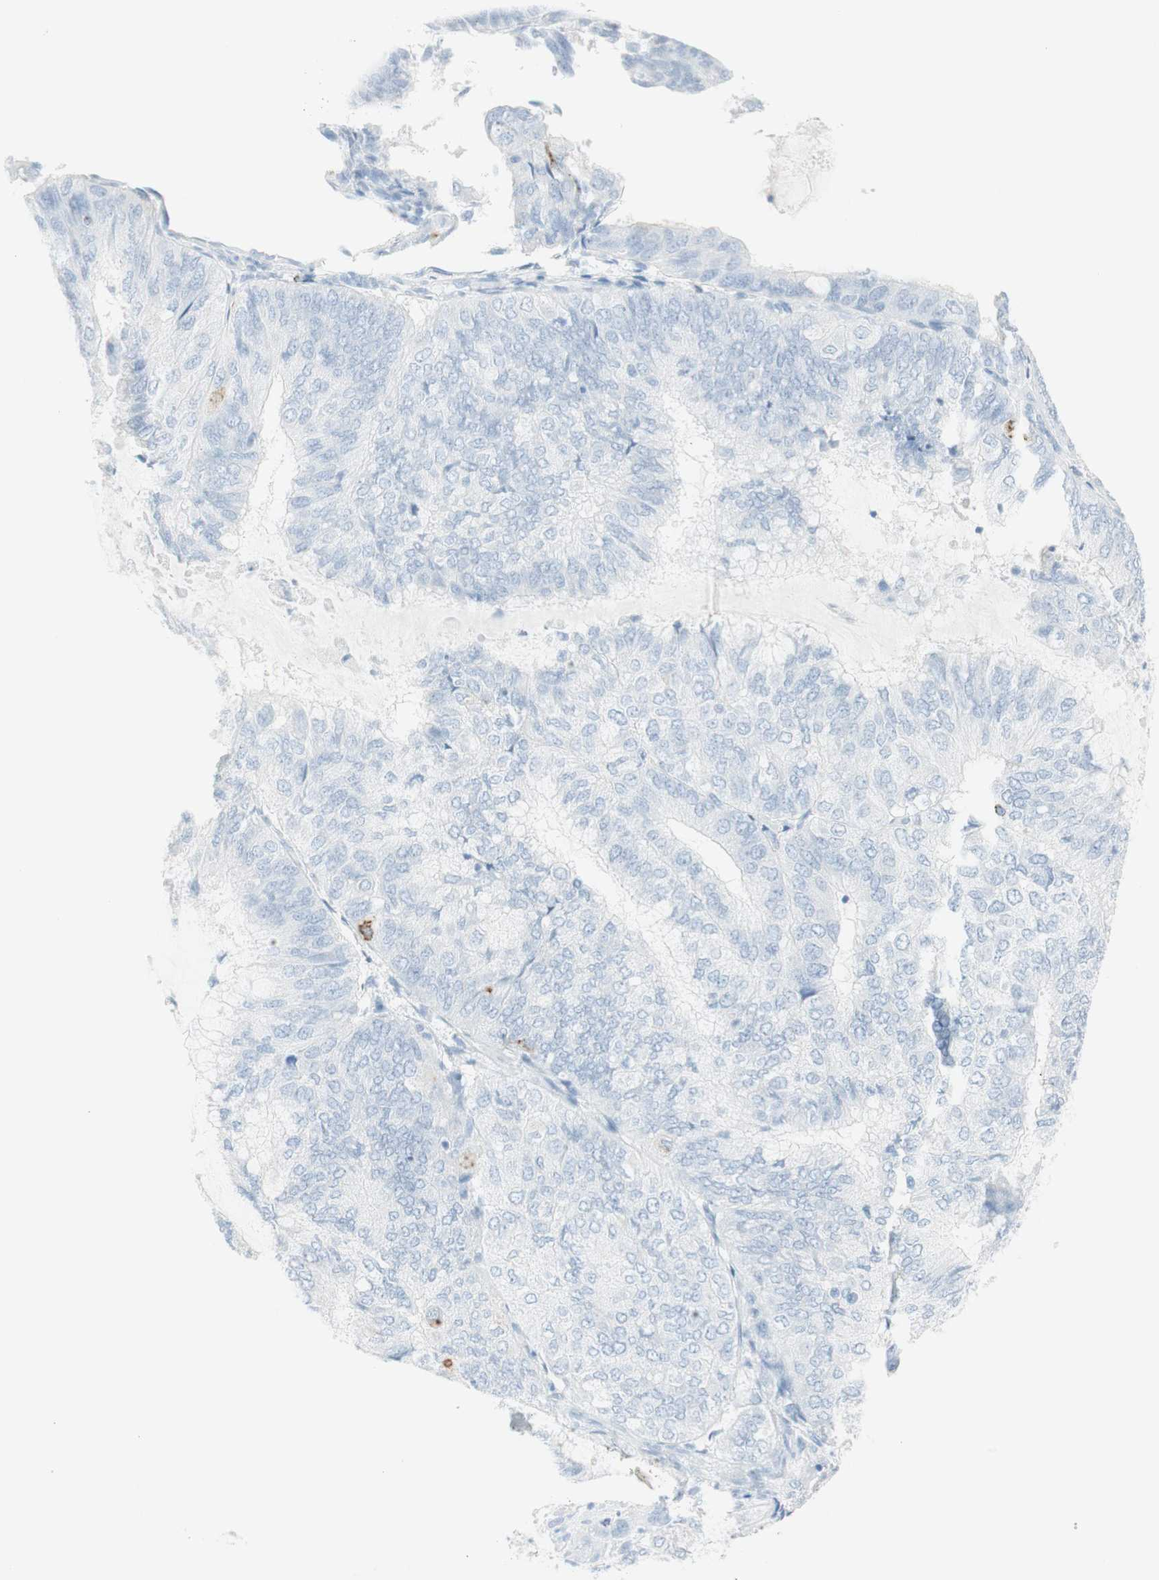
{"staining": {"intensity": "negative", "quantity": "none", "location": "none"}, "tissue": "endometrial cancer", "cell_type": "Tumor cells", "image_type": "cancer", "snomed": [{"axis": "morphology", "description": "Adenocarcinoma, NOS"}, {"axis": "topography", "description": "Endometrium"}], "caption": "Micrograph shows no significant protein expression in tumor cells of endometrial adenocarcinoma.", "gene": "NAPSA", "patient": {"sex": "female", "age": 81}}